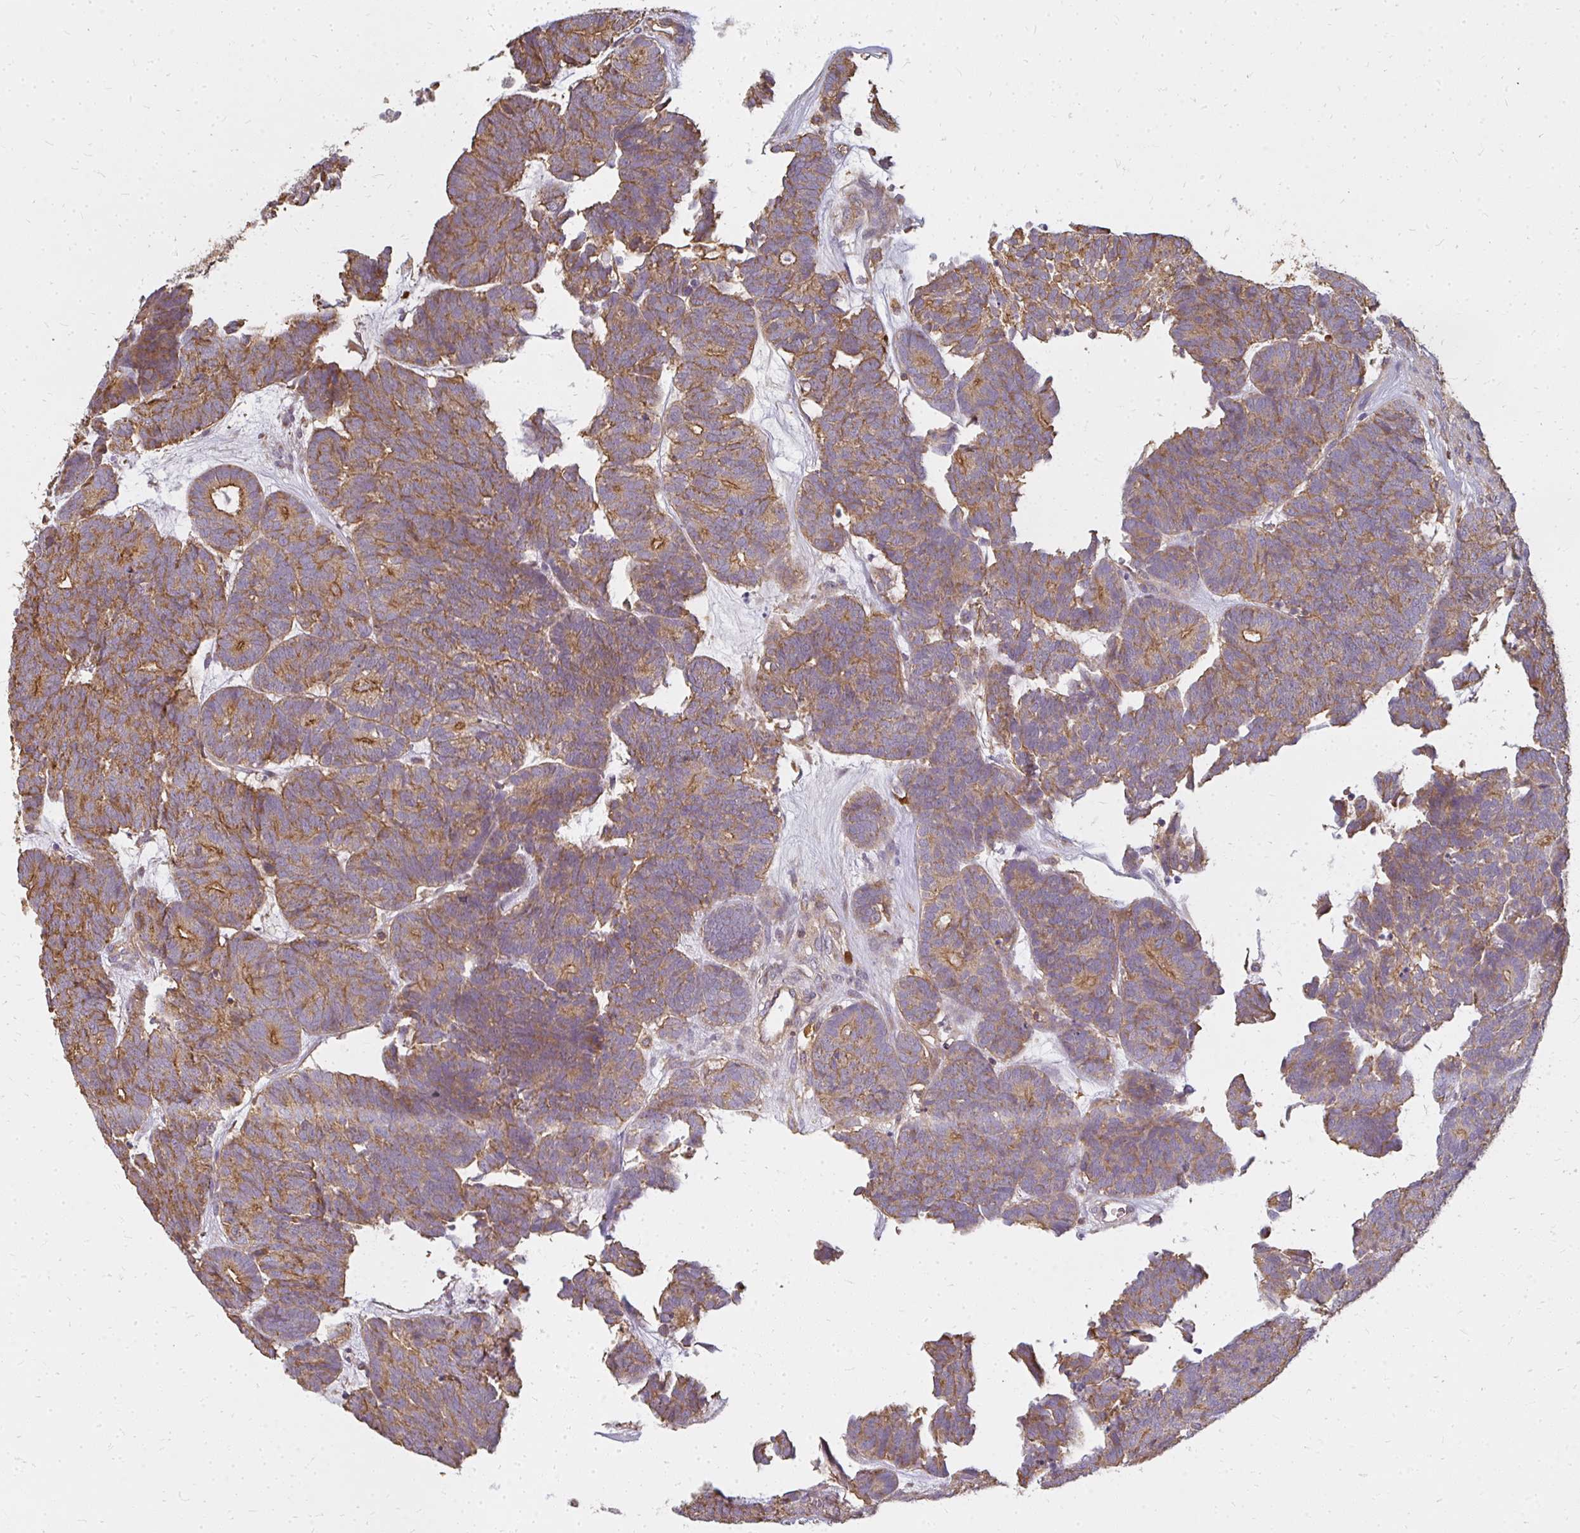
{"staining": {"intensity": "moderate", "quantity": ">75%", "location": "cytoplasmic/membranous"}, "tissue": "head and neck cancer", "cell_type": "Tumor cells", "image_type": "cancer", "snomed": [{"axis": "morphology", "description": "Adenocarcinoma, NOS"}, {"axis": "topography", "description": "Head-Neck"}], "caption": "Brown immunohistochemical staining in human head and neck adenocarcinoma displays moderate cytoplasmic/membranous expression in about >75% of tumor cells.", "gene": "CNTRL", "patient": {"sex": "female", "age": 81}}